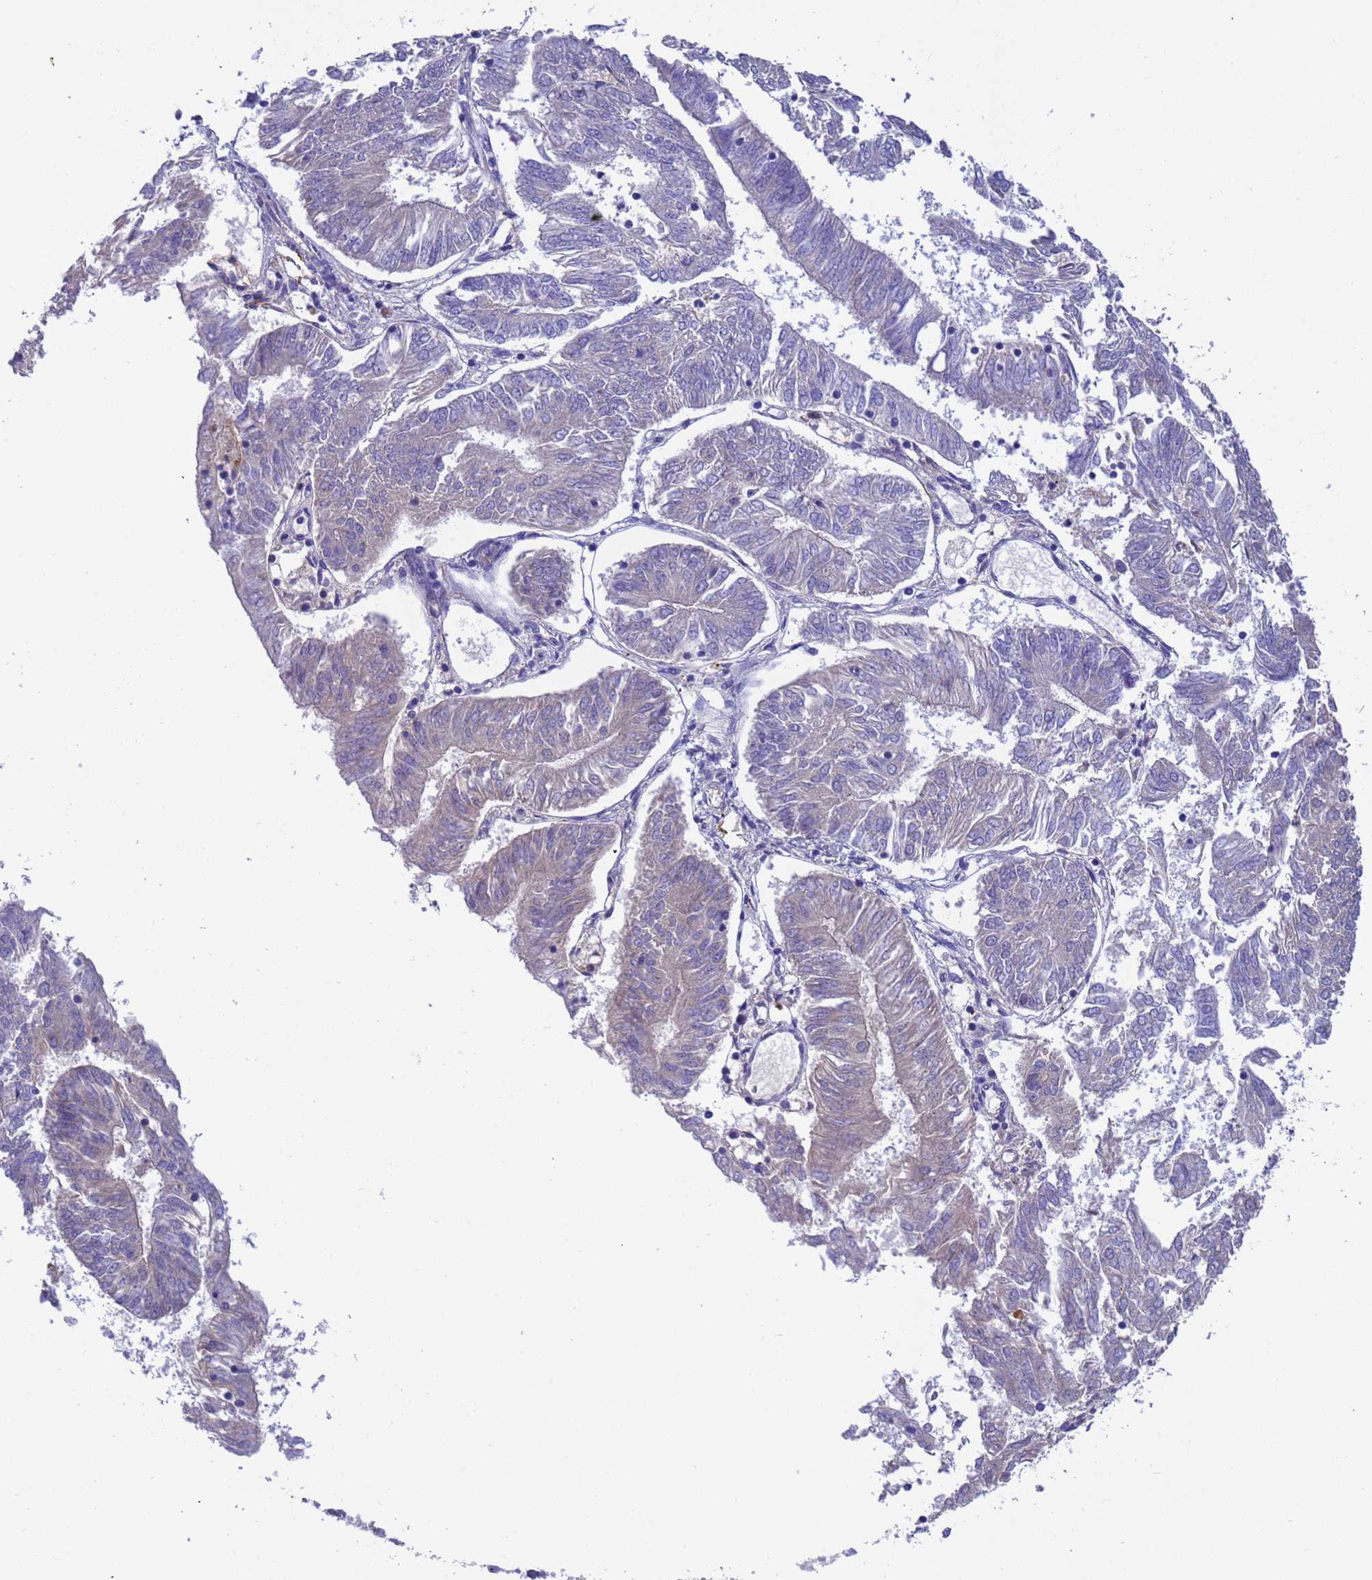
{"staining": {"intensity": "negative", "quantity": "none", "location": "none"}, "tissue": "endometrial cancer", "cell_type": "Tumor cells", "image_type": "cancer", "snomed": [{"axis": "morphology", "description": "Adenocarcinoma, NOS"}, {"axis": "topography", "description": "Endometrium"}], "caption": "Histopathology image shows no significant protein positivity in tumor cells of endometrial cancer (adenocarcinoma).", "gene": "FOXRED1", "patient": {"sex": "female", "age": 58}}